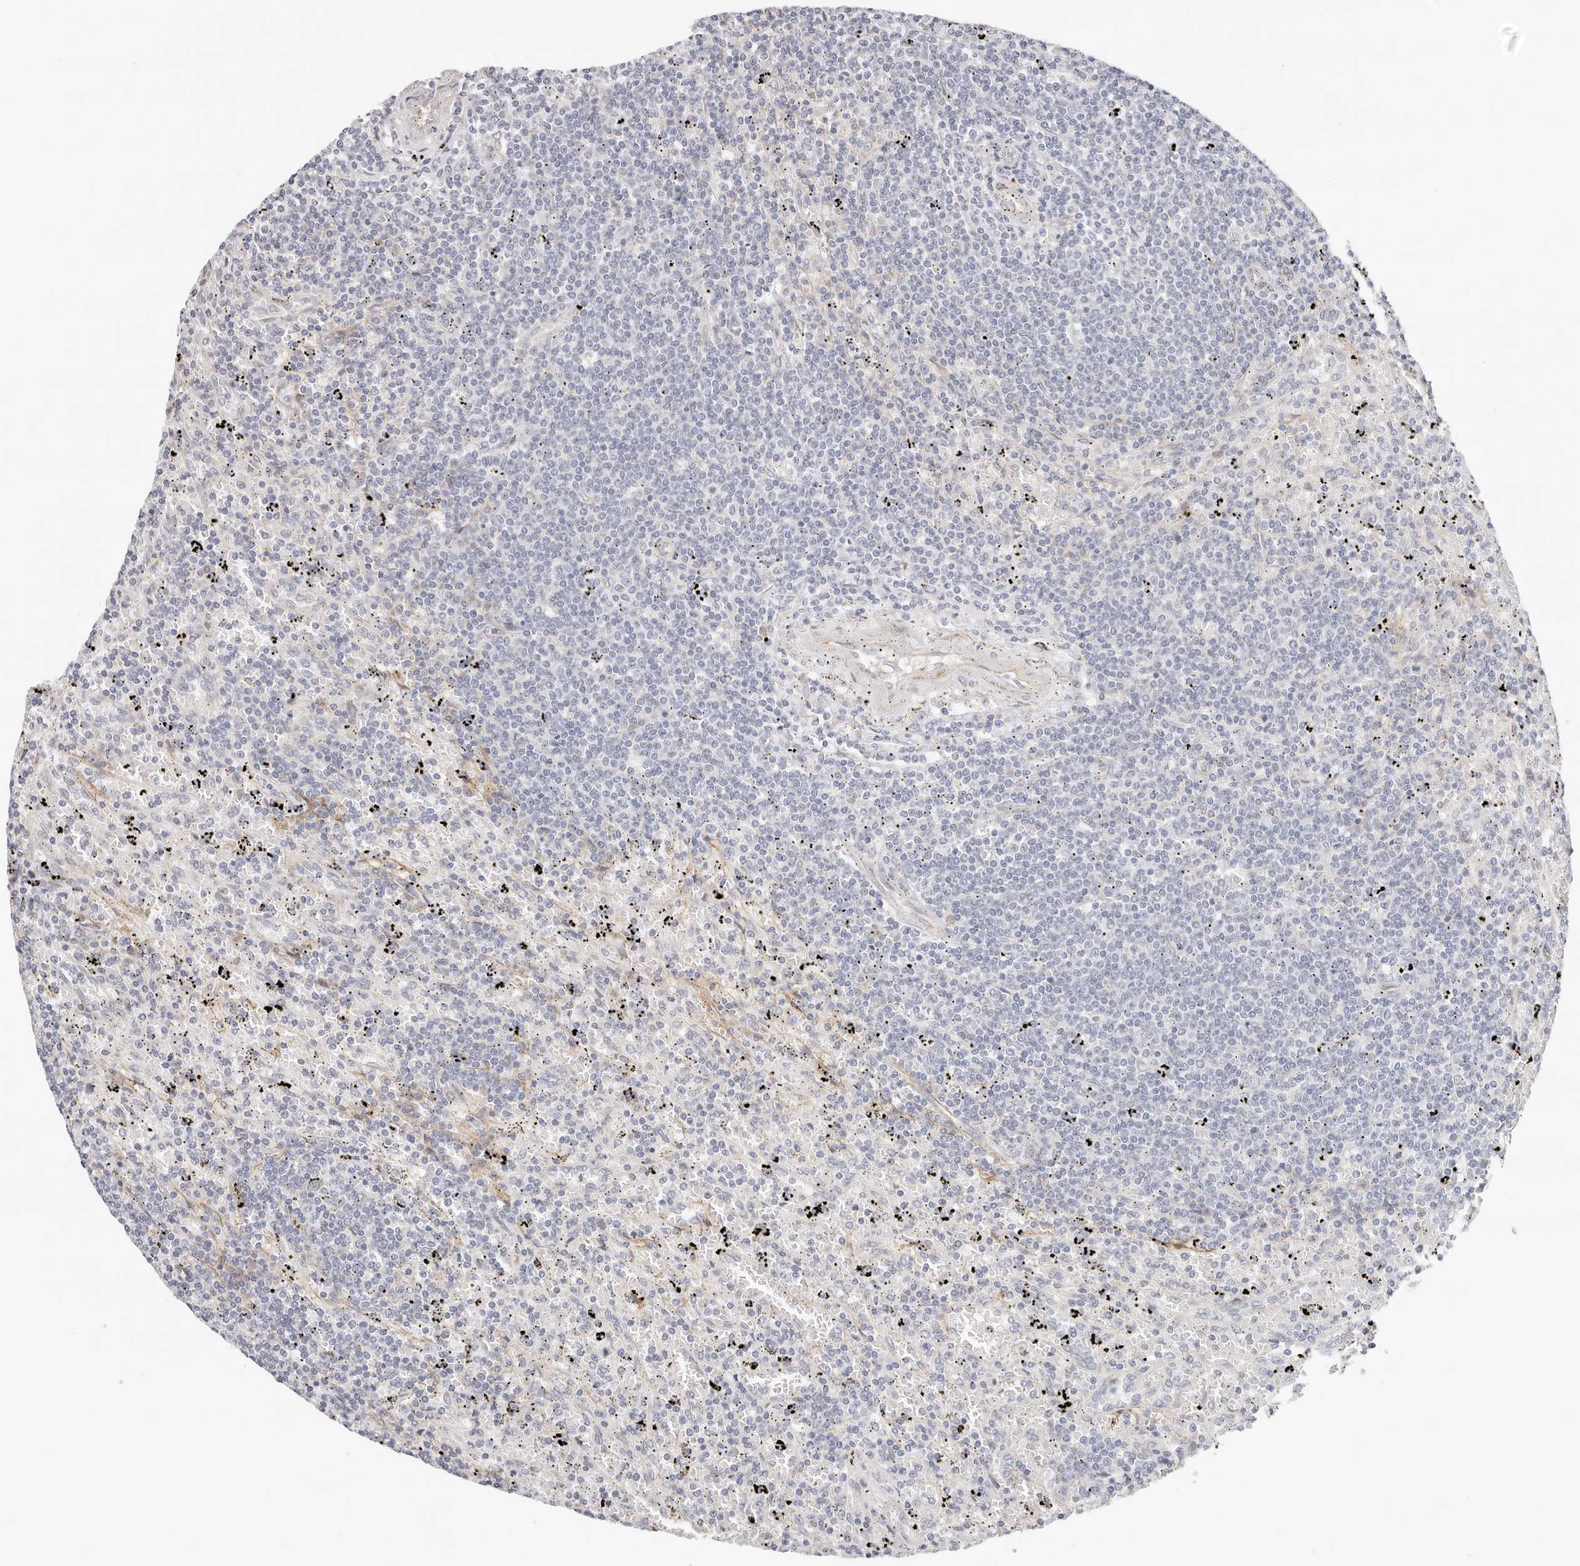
{"staining": {"intensity": "weak", "quantity": "<25%", "location": "cytoplasmic/membranous"}, "tissue": "lymphoma", "cell_type": "Tumor cells", "image_type": "cancer", "snomed": [{"axis": "morphology", "description": "Malignant lymphoma, non-Hodgkin's type, Low grade"}, {"axis": "topography", "description": "Spleen"}], "caption": "High power microscopy image of an immunohistochemistry micrograph of lymphoma, revealing no significant positivity in tumor cells.", "gene": "AFDN", "patient": {"sex": "male", "age": 76}}